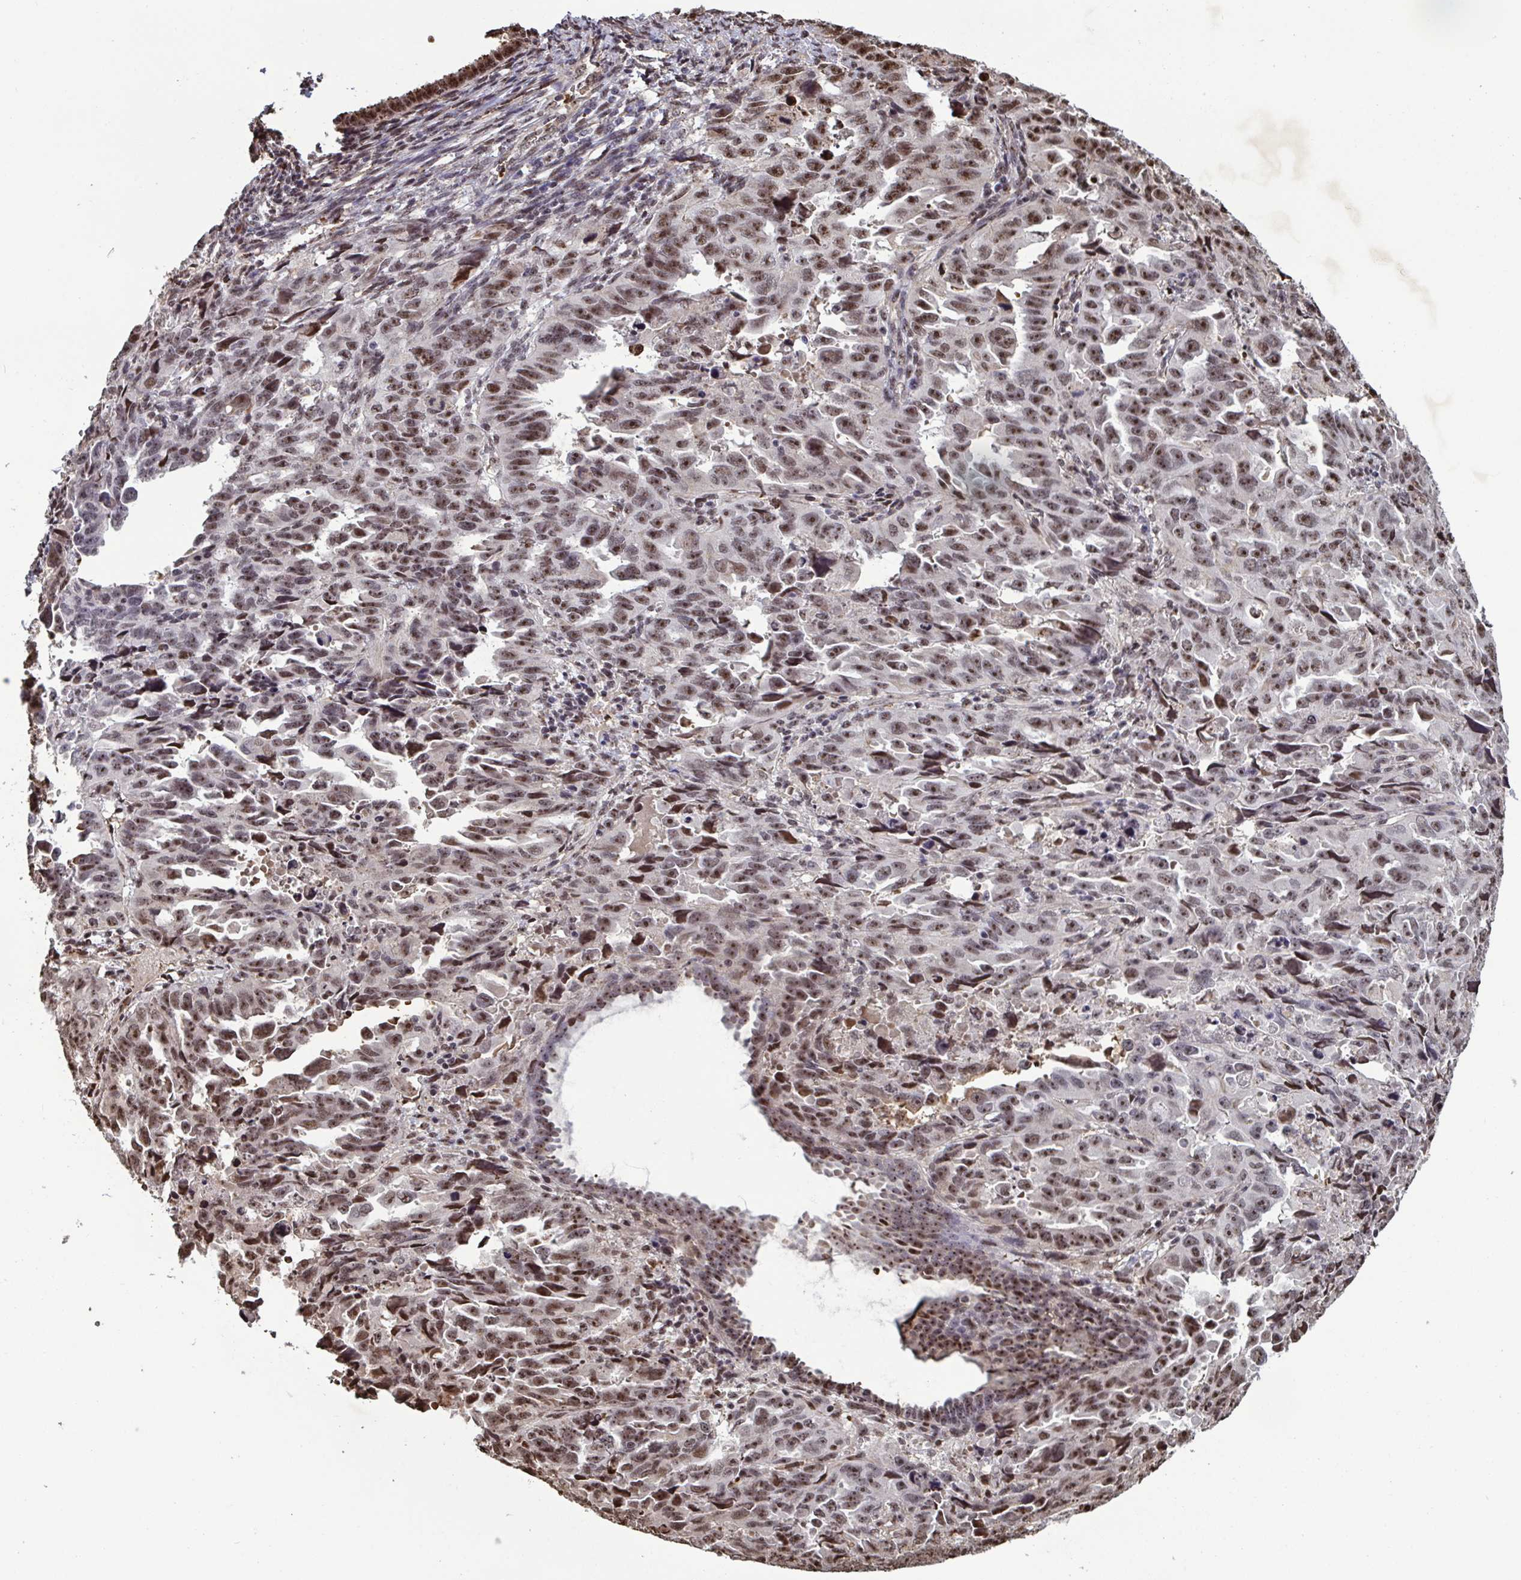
{"staining": {"intensity": "moderate", "quantity": ">75%", "location": "nuclear"}, "tissue": "endometrial cancer", "cell_type": "Tumor cells", "image_type": "cancer", "snomed": [{"axis": "morphology", "description": "Adenocarcinoma, NOS"}, {"axis": "topography", "description": "Endometrium"}], "caption": "Tumor cells exhibit moderate nuclear staining in about >75% of cells in adenocarcinoma (endometrial). (brown staining indicates protein expression, while blue staining denotes nuclei).", "gene": "PELI2", "patient": {"sex": "female", "age": 65}}